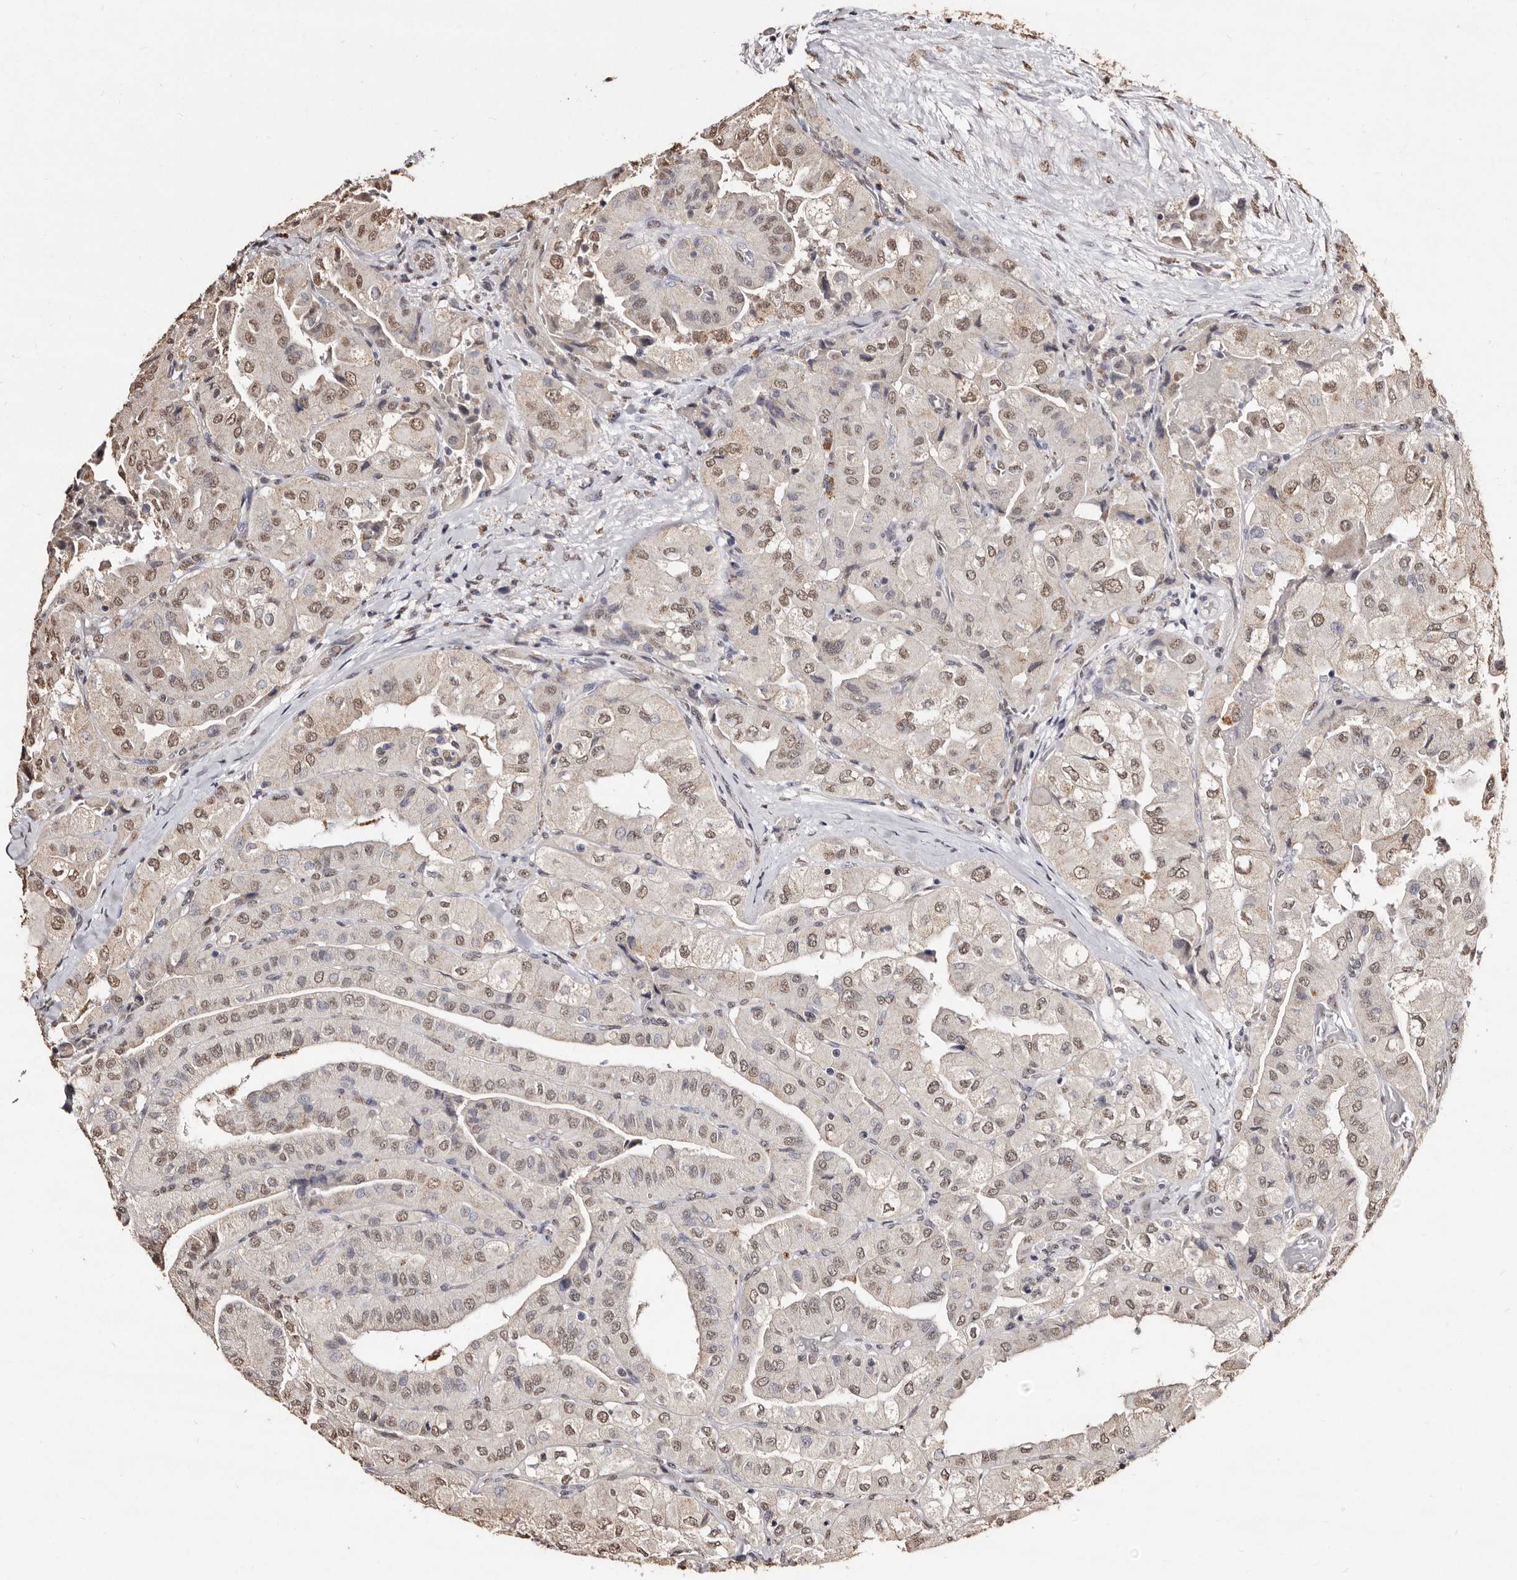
{"staining": {"intensity": "moderate", "quantity": ">75%", "location": "nuclear"}, "tissue": "thyroid cancer", "cell_type": "Tumor cells", "image_type": "cancer", "snomed": [{"axis": "morphology", "description": "Papillary adenocarcinoma, NOS"}, {"axis": "topography", "description": "Thyroid gland"}], "caption": "Protein staining reveals moderate nuclear positivity in approximately >75% of tumor cells in thyroid cancer (papillary adenocarcinoma). (DAB (3,3'-diaminobenzidine) IHC, brown staining for protein, blue staining for nuclei).", "gene": "ERBB4", "patient": {"sex": "female", "age": 59}}